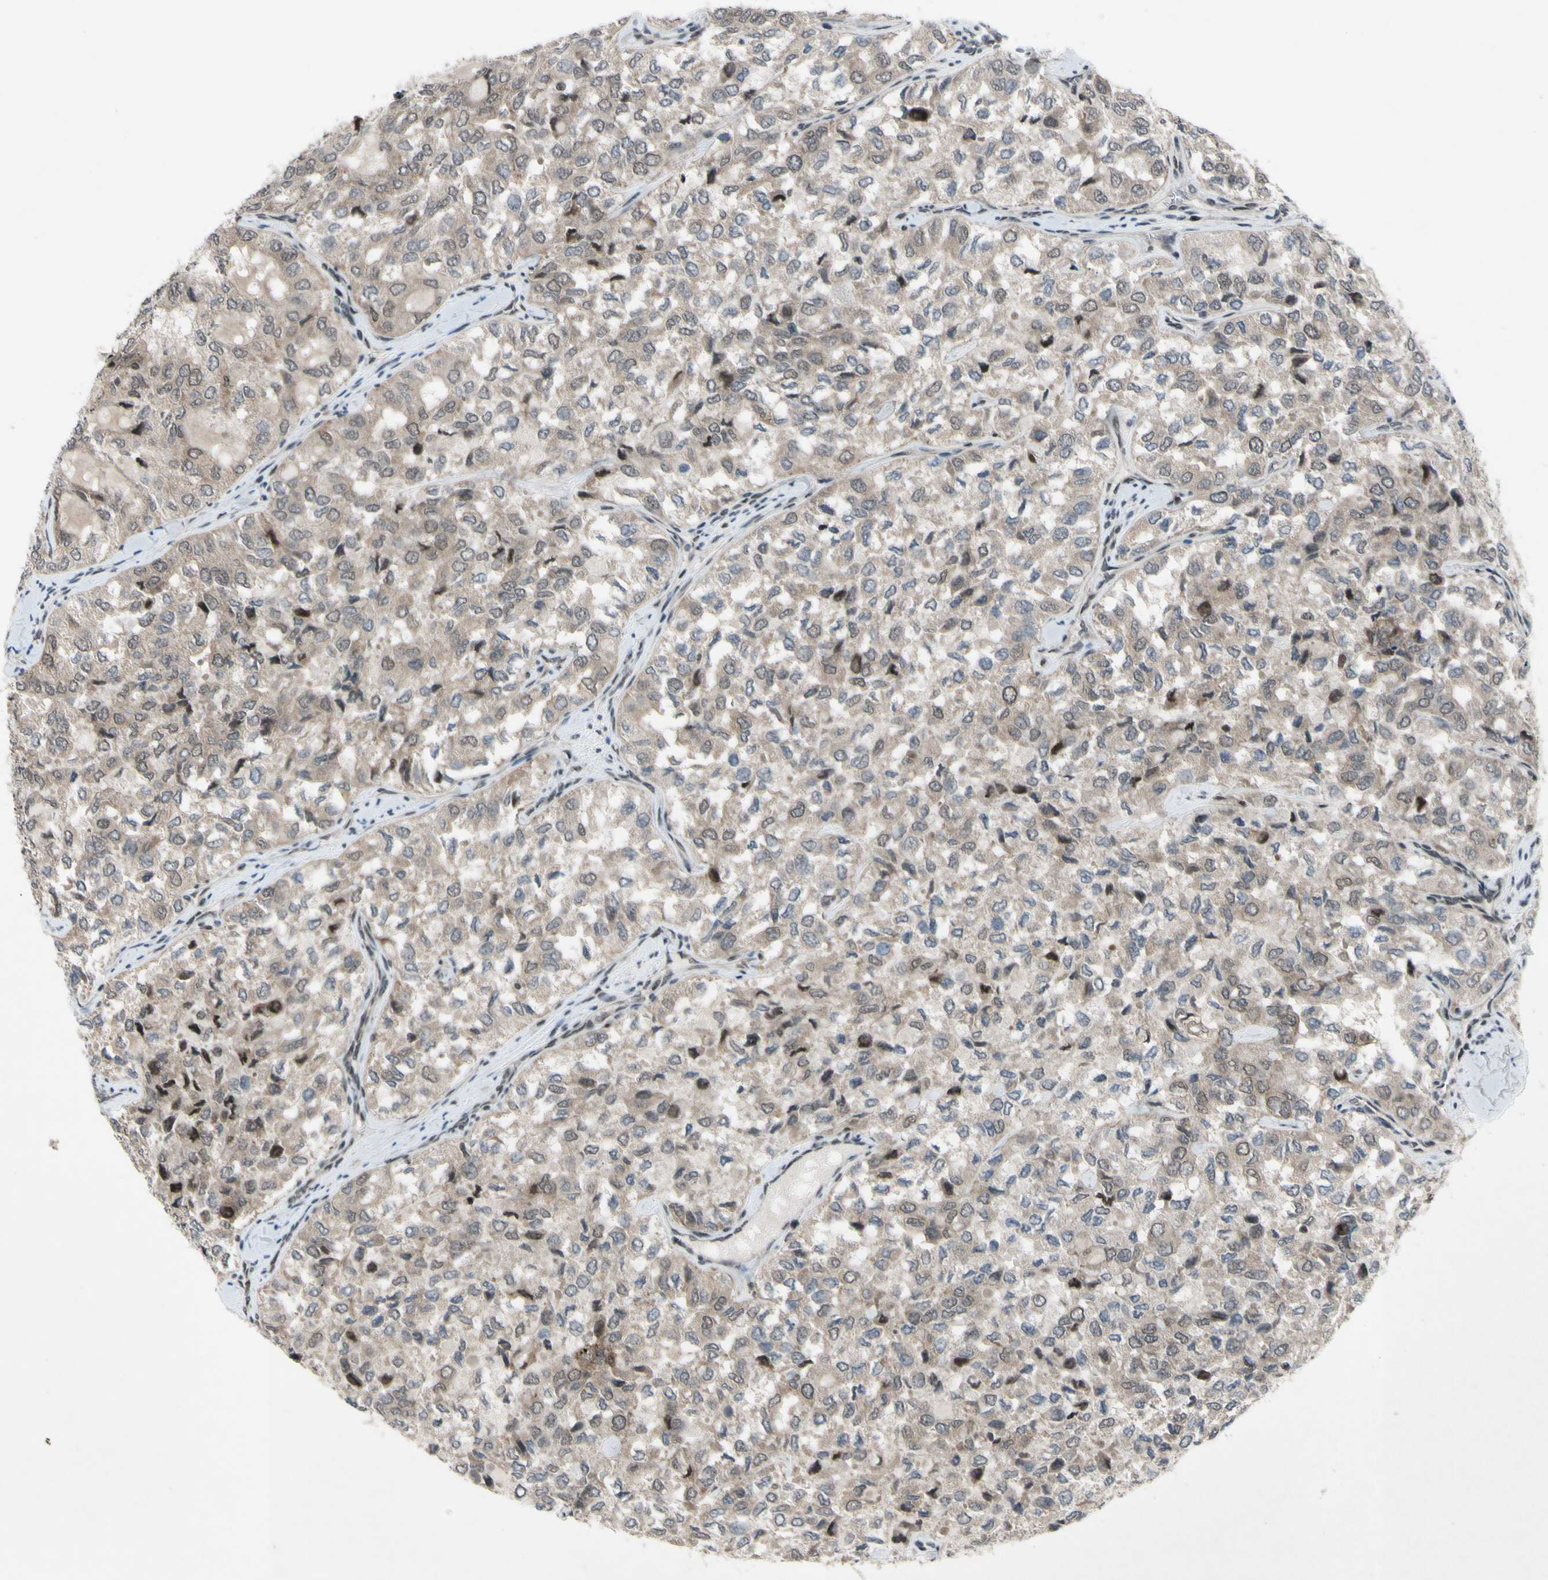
{"staining": {"intensity": "weak", "quantity": "25%-75%", "location": "cytoplasmic/membranous,nuclear"}, "tissue": "thyroid cancer", "cell_type": "Tumor cells", "image_type": "cancer", "snomed": [{"axis": "morphology", "description": "Follicular adenoma carcinoma, NOS"}, {"axis": "topography", "description": "Thyroid gland"}], "caption": "This image reveals thyroid follicular adenoma carcinoma stained with IHC to label a protein in brown. The cytoplasmic/membranous and nuclear of tumor cells show weak positivity for the protein. Nuclei are counter-stained blue.", "gene": "XPO1", "patient": {"sex": "male", "age": 75}}